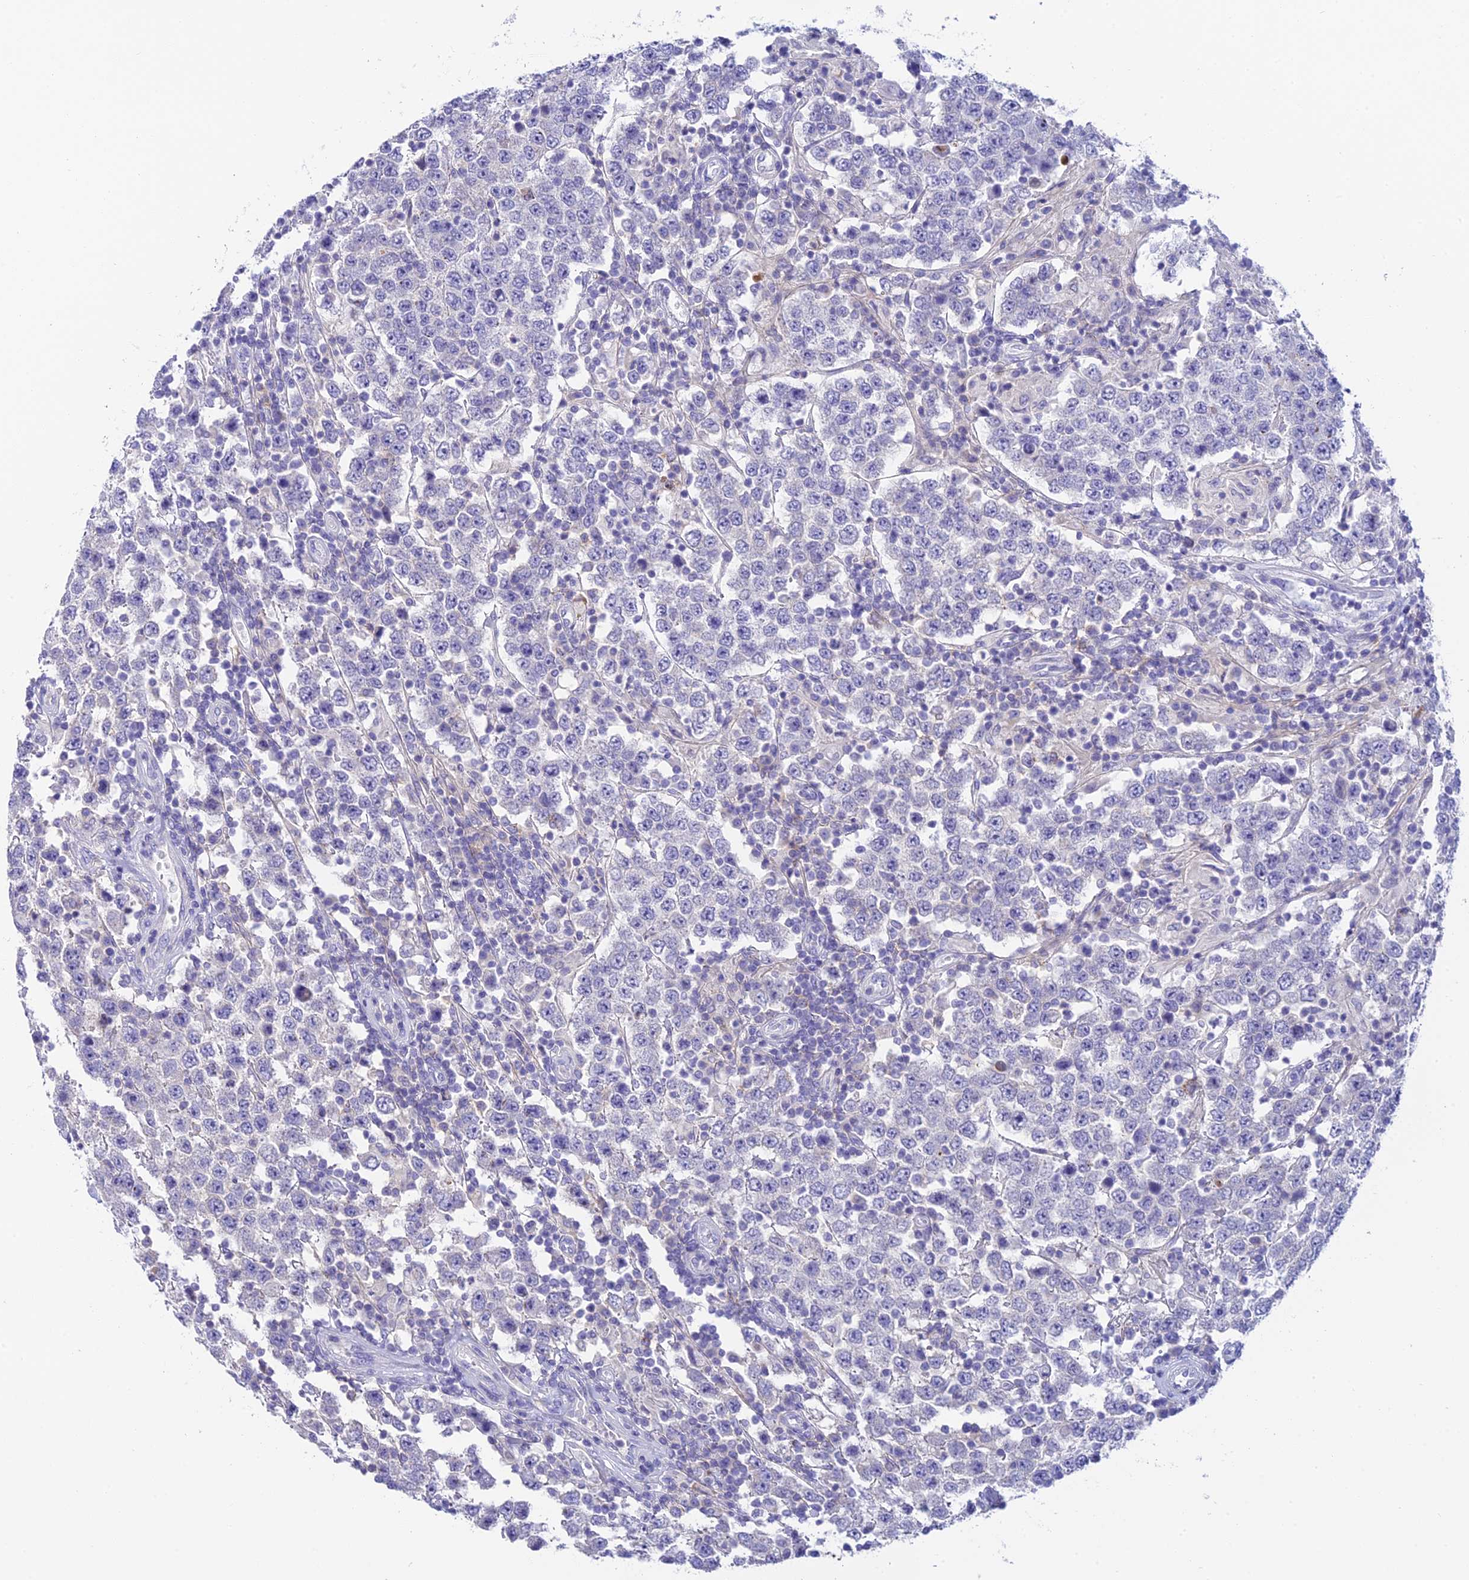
{"staining": {"intensity": "negative", "quantity": "none", "location": "none"}, "tissue": "testis cancer", "cell_type": "Tumor cells", "image_type": "cancer", "snomed": [{"axis": "morphology", "description": "Normal tissue, NOS"}, {"axis": "morphology", "description": "Urothelial carcinoma, High grade"}, {"axis": "morphology", "description": "Seminoma, NOS"}, {"axis": "morphology", "description": "Carcinoma, Embryonal, NOS"}, {"axis": "topography", "description": "Urinary bladder"}, {"axis": "topography", "description": "Testis"}], "caption": "Protein analysis of testis cancer exhibits no significant staining in tumor cells.", "gene": "C12orf29", "patient": {"sex": "male", "age": 41}}